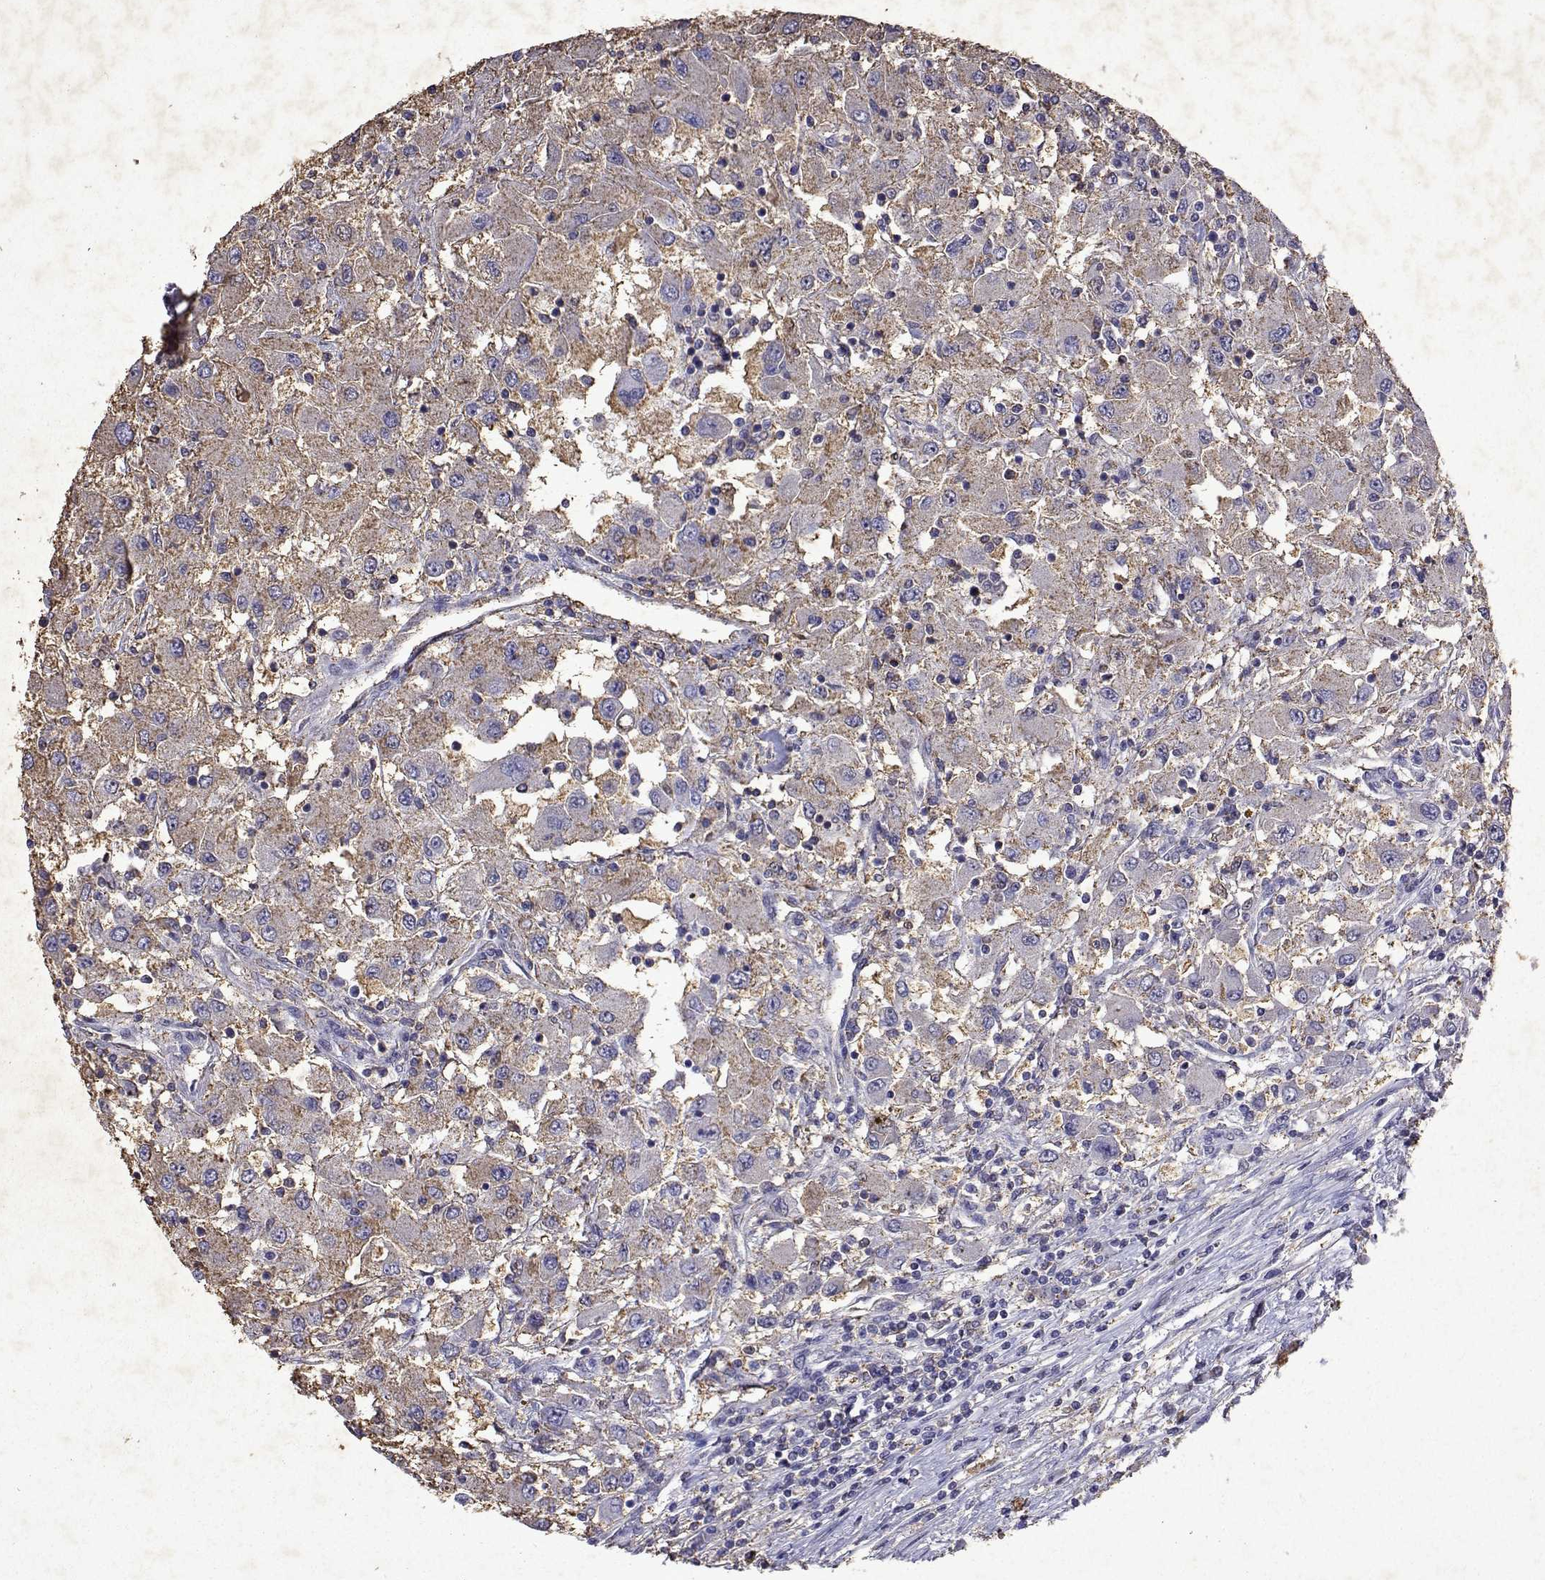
{"staining": {"intensity": "weak", "quantity": "25%-75%", "location": "cytoplasmic/membranous"}, "tissue": "renal cancer", "cell_type": "Tumor cells", "image_type": "cancer", "snomed": [{"axis": "morphology", "description": "Adenocarcinoma, NOS"}, {"axis": "topography", "description": "Kidney"}], "caption": "The photomicrograph exhibits immunohistochemical staining of adenocarcinoma (renal). There is weak cytoplasmic/membranous positivity is identified in approximately 25%-75% of tumor cells.", "gene": "DUSP28", "patient": {"sex": "female", "age": 67}}